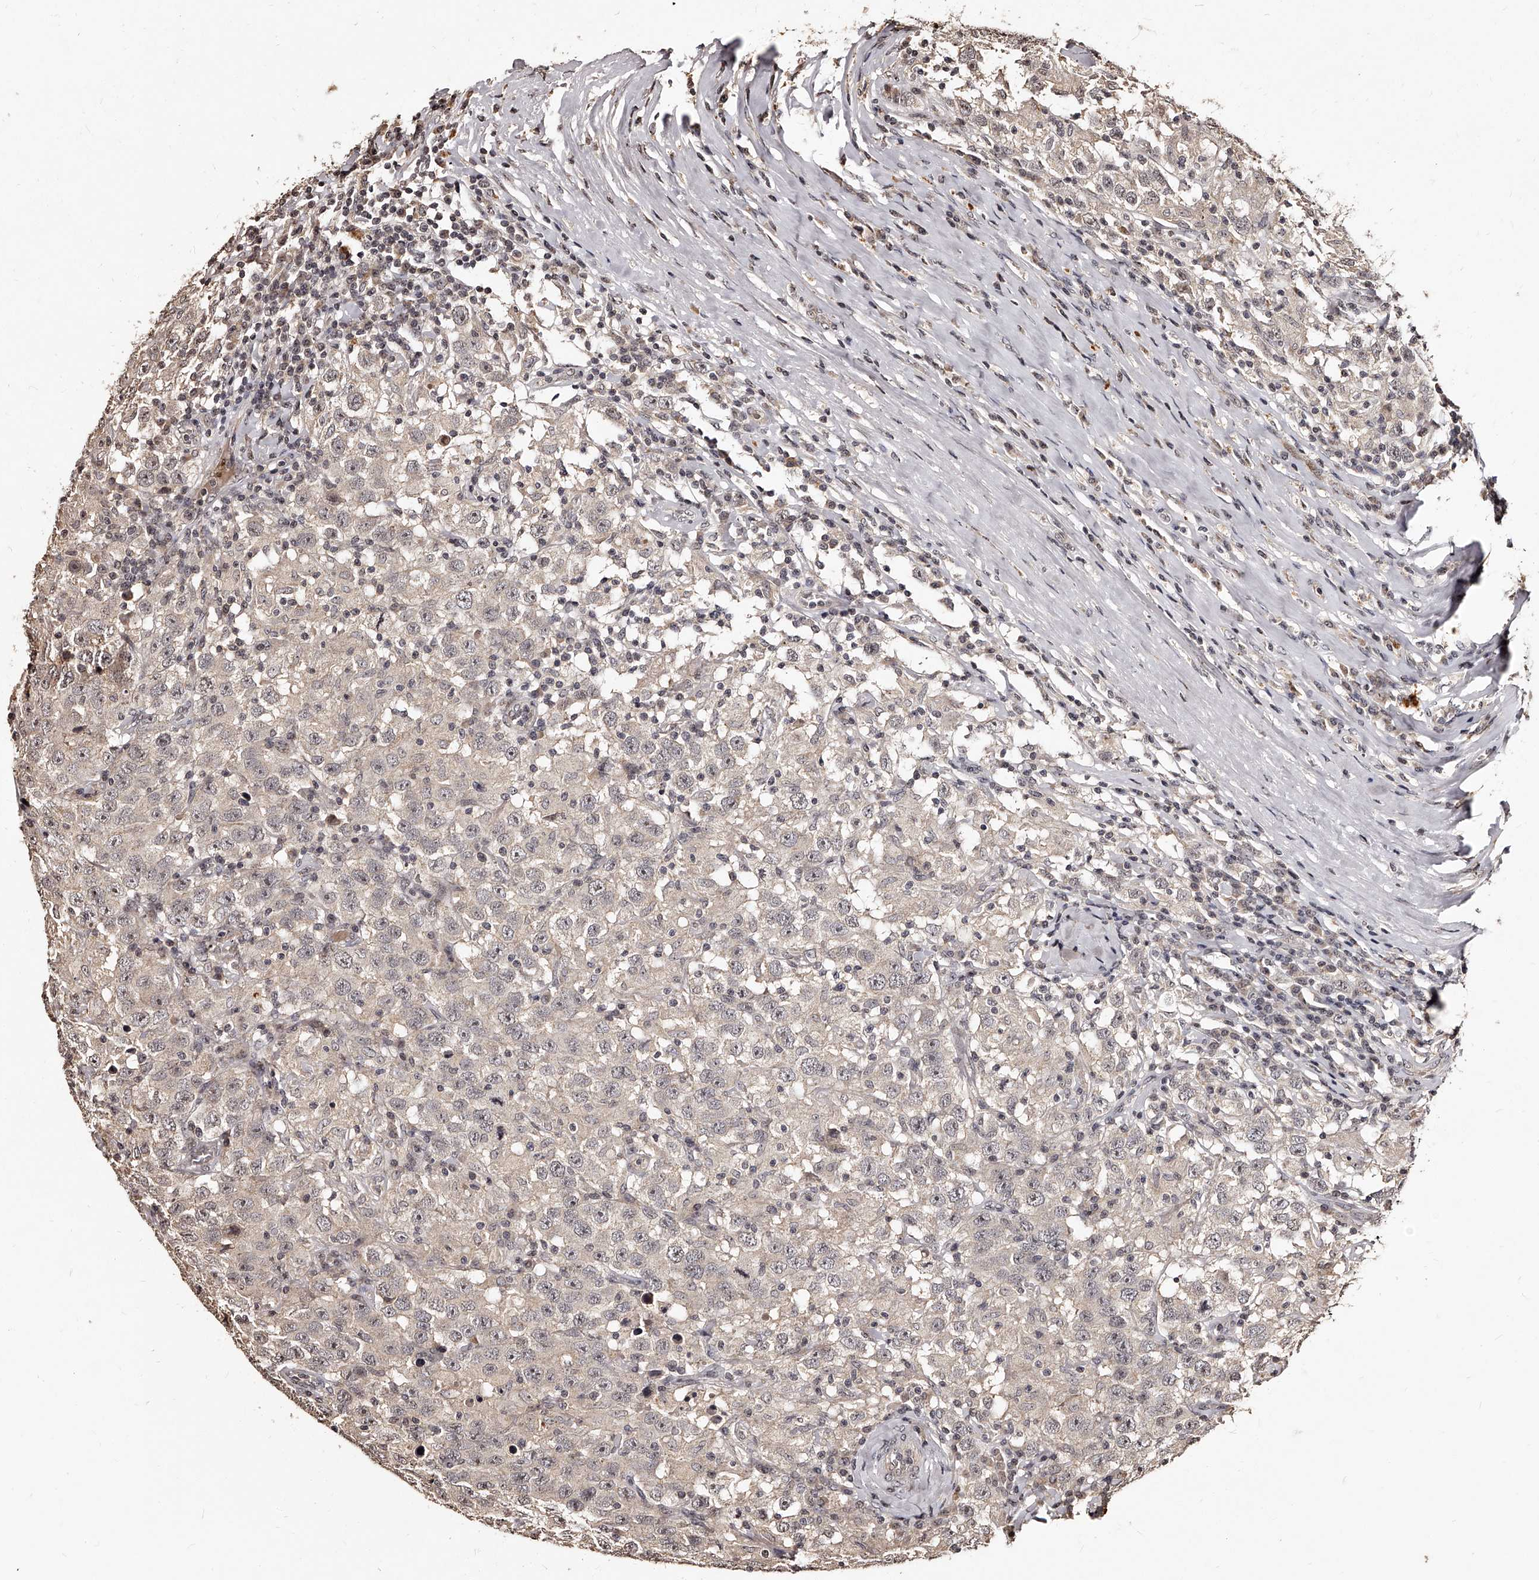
{"staining": {"intensity": "negative", "quantity": "none", "location": "none"}, "tissue": "testis cancer", "cell_type": "Tumor cells", "image_type": "cancer", "snomed": [{"axis": "morphology", "description": "Seminoma, NOS"}, {"axis": "topography", "description": "Testis"}], "caption": "Micrograph shows no significant protein staining in tumor cells of testis cancer (seminoma).", "gene": "TSHR", "patient": {"sex": "male", "age": 41}}